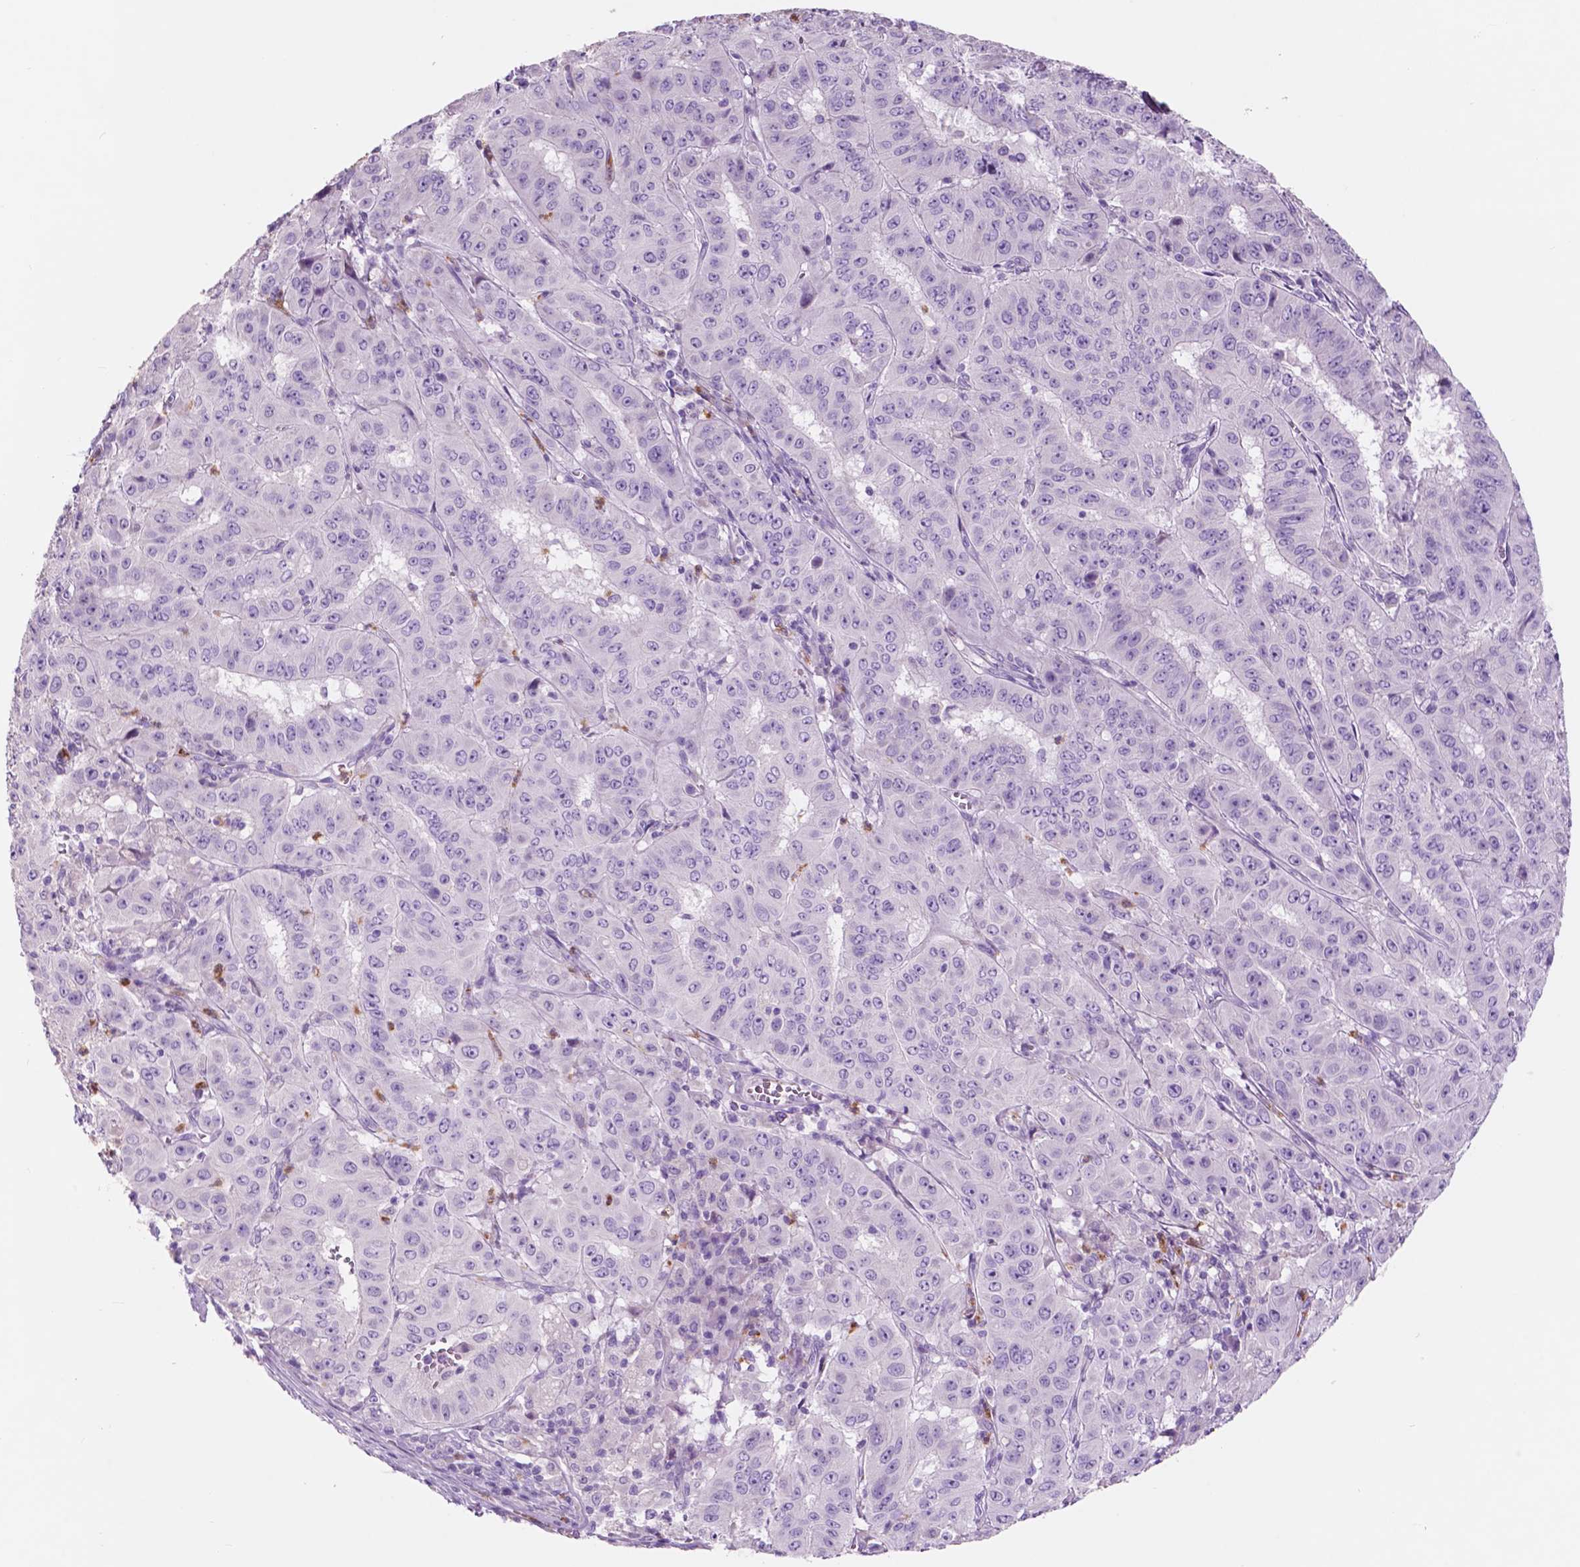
{"staining": {"intensity": "negative", "quantity": "none", "location": "none"}, "tissue": "pancreatic cancer", "cell_type": "Tumor cells", "image_type": "cancer", "snomed": [{"axis": "morphology", "description": "Adenocarcinoma, NOS"}, {"axis": "topography", "description": "Pancreas"}], "caption": "IHC of pancreatic cancer (adenocarcinoma) shows no expression in tumor cells.", "gene": "CUZD1", "patient": {"sex": "male", "age": 63}}